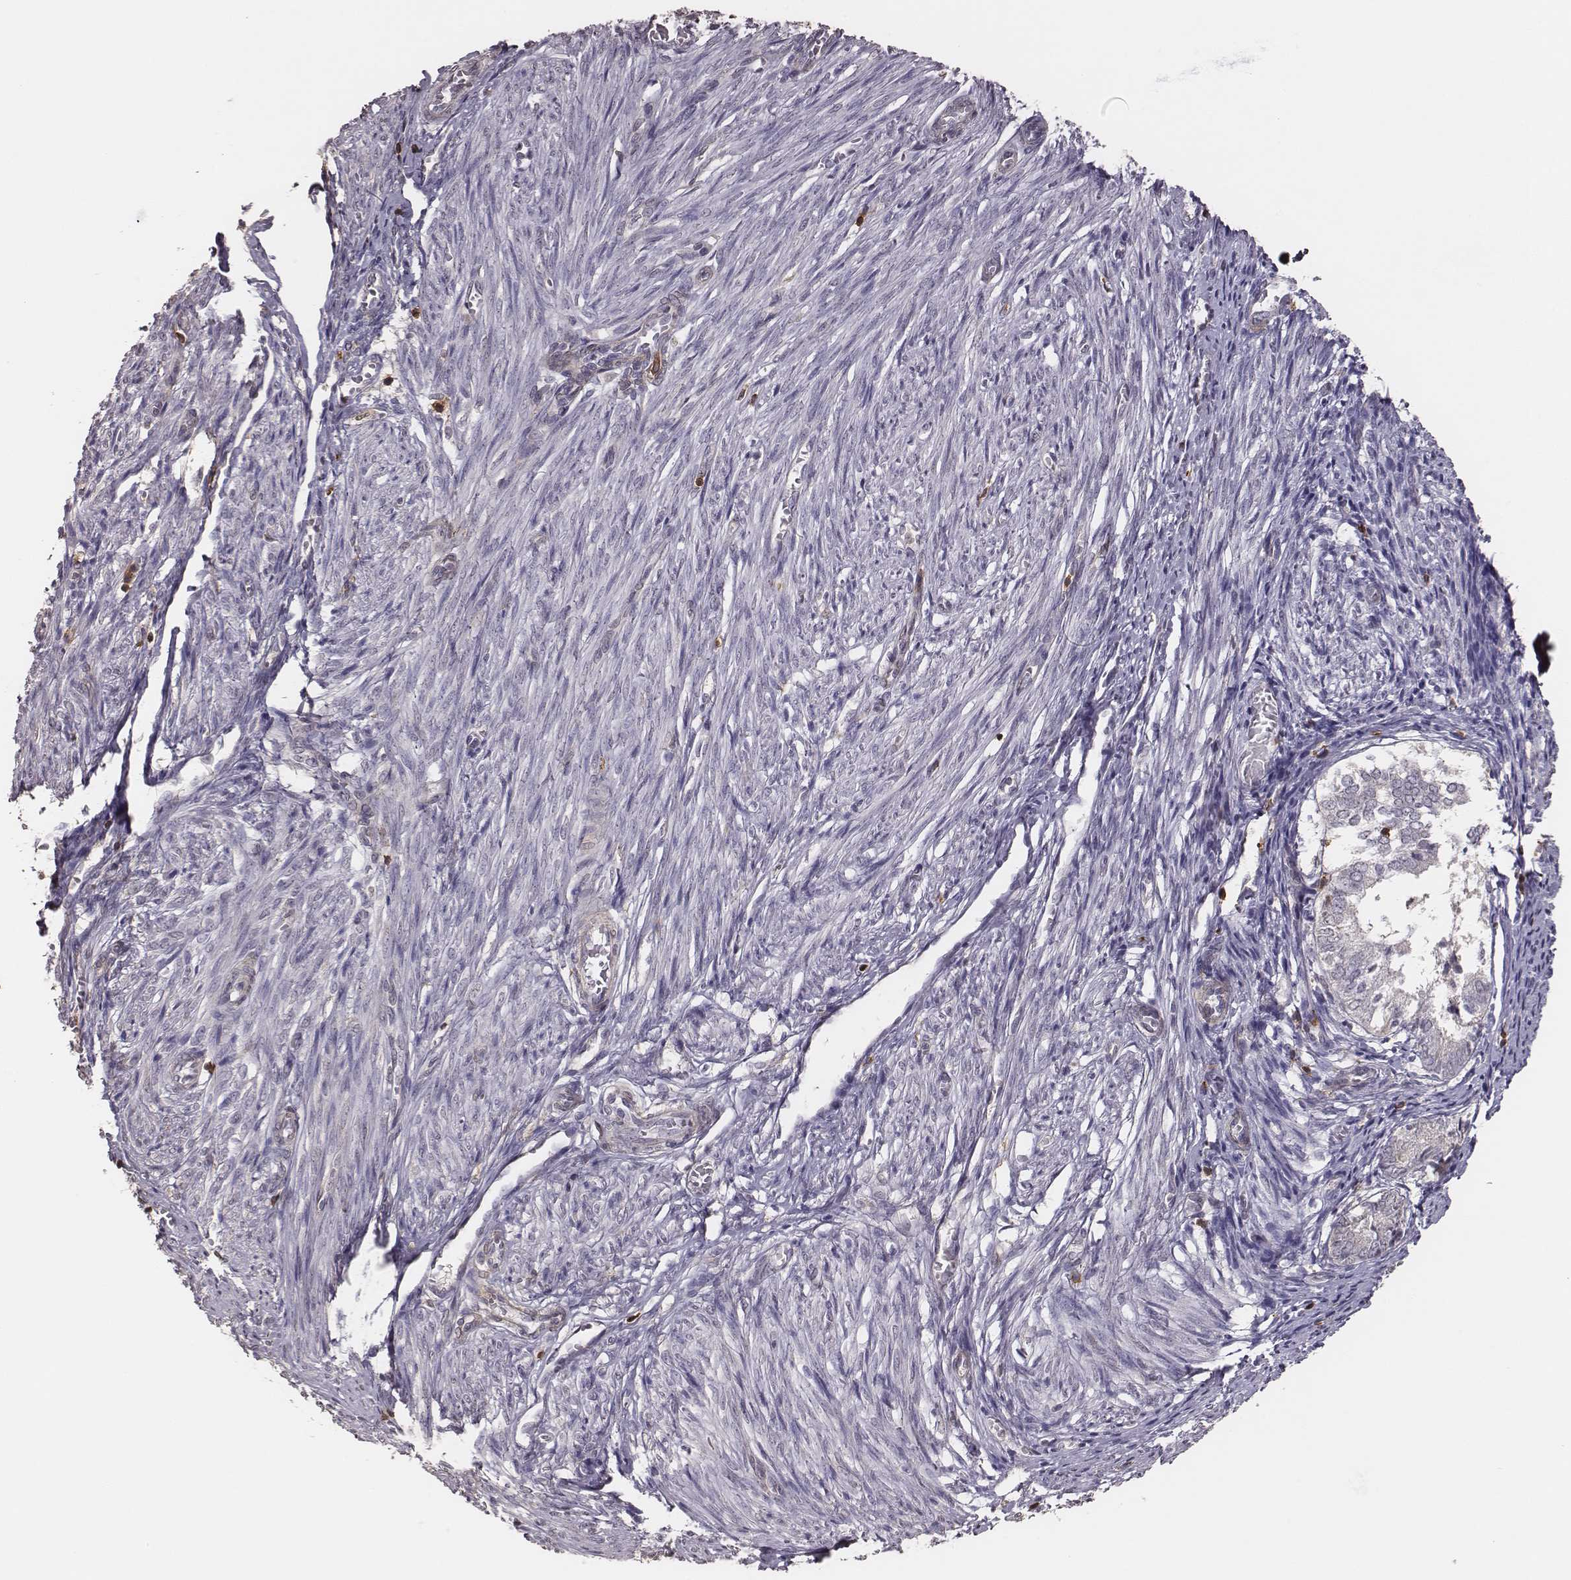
{"staining": {"intensity": "negative", "quantity": "none", "location": "none"}, "tissue": "endometrium", "cell_type": "Cells in endometrial stroma", "image_type": "normal", "snomed": [{"axis": "morphology", "description": "Normal tissue, NOS"}, {"axis": "topography", "description": "Endometrium"}], "caption": "Endometrium stained for a protein using immunohistochemistry (IHC) reveals no staining cells in endometrial stroma.", "gene": "PILRA", "patient": {"sex": "female", "age": 50}}